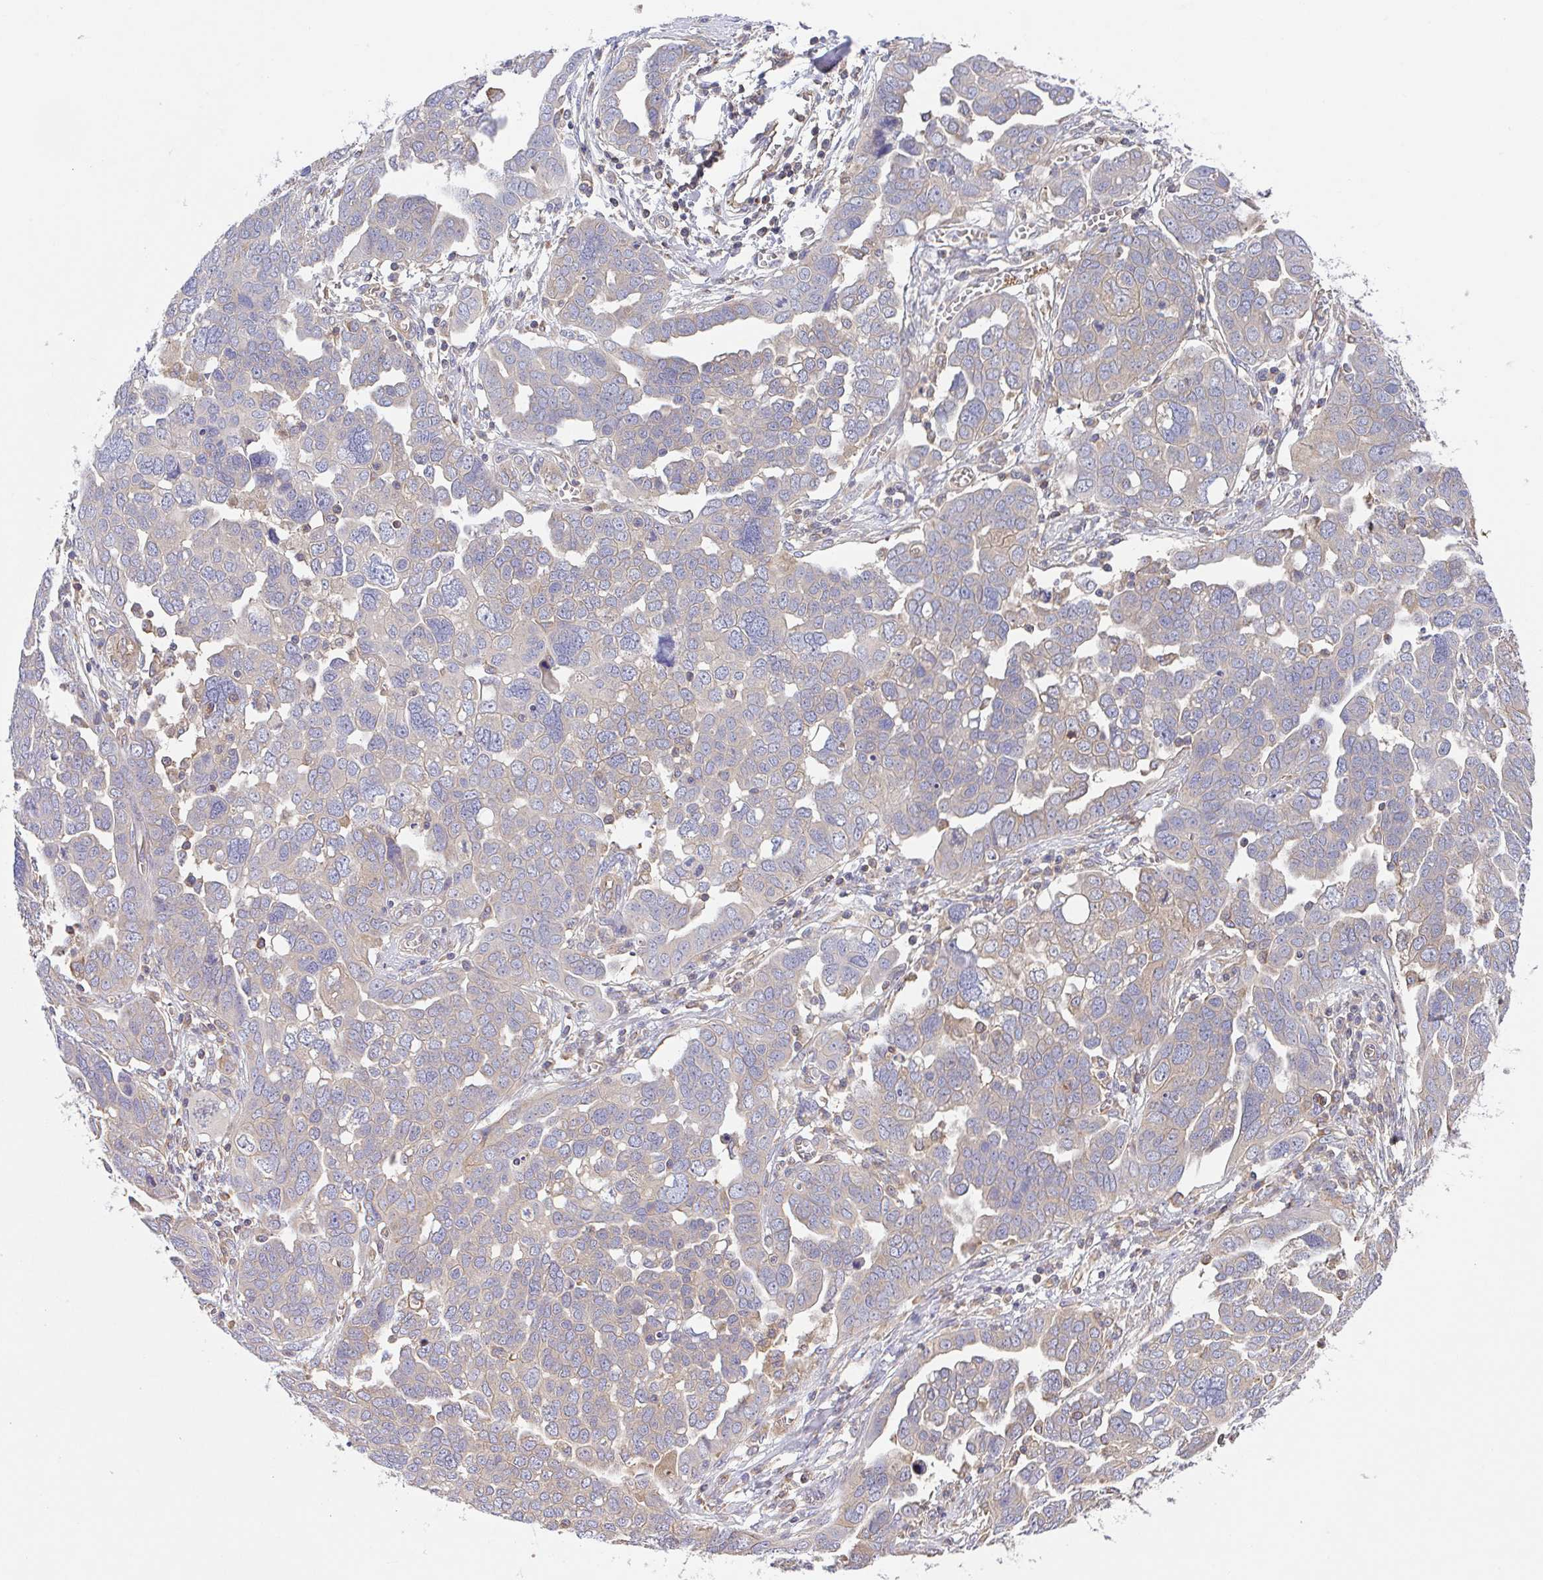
{"staining": {"intensity": "weak", "quantity": "<25%", "location": "cytoplasmic/membranous"}, "tissue": "ovarian cancer", "cell_type": "Tumor cells", "image_type": "cancer", "snomed": [{"axis": "morphology", "description": "Cystadenocarcinoma, serous, NOS"}, {"axis": "topography", "description": "Ovary"}], "caption": "Tumor cells show no significant positivity in ovarian cancer. The staining was performed using DAB (3,3'-diaminobenzidine) to visualize the protein expression in brown, while the nuclei were stained in blue with hematoxylin (Magnification: 20x).", "gene": "TMEM229A", "patient": {"sex": "female", "age": 59}}